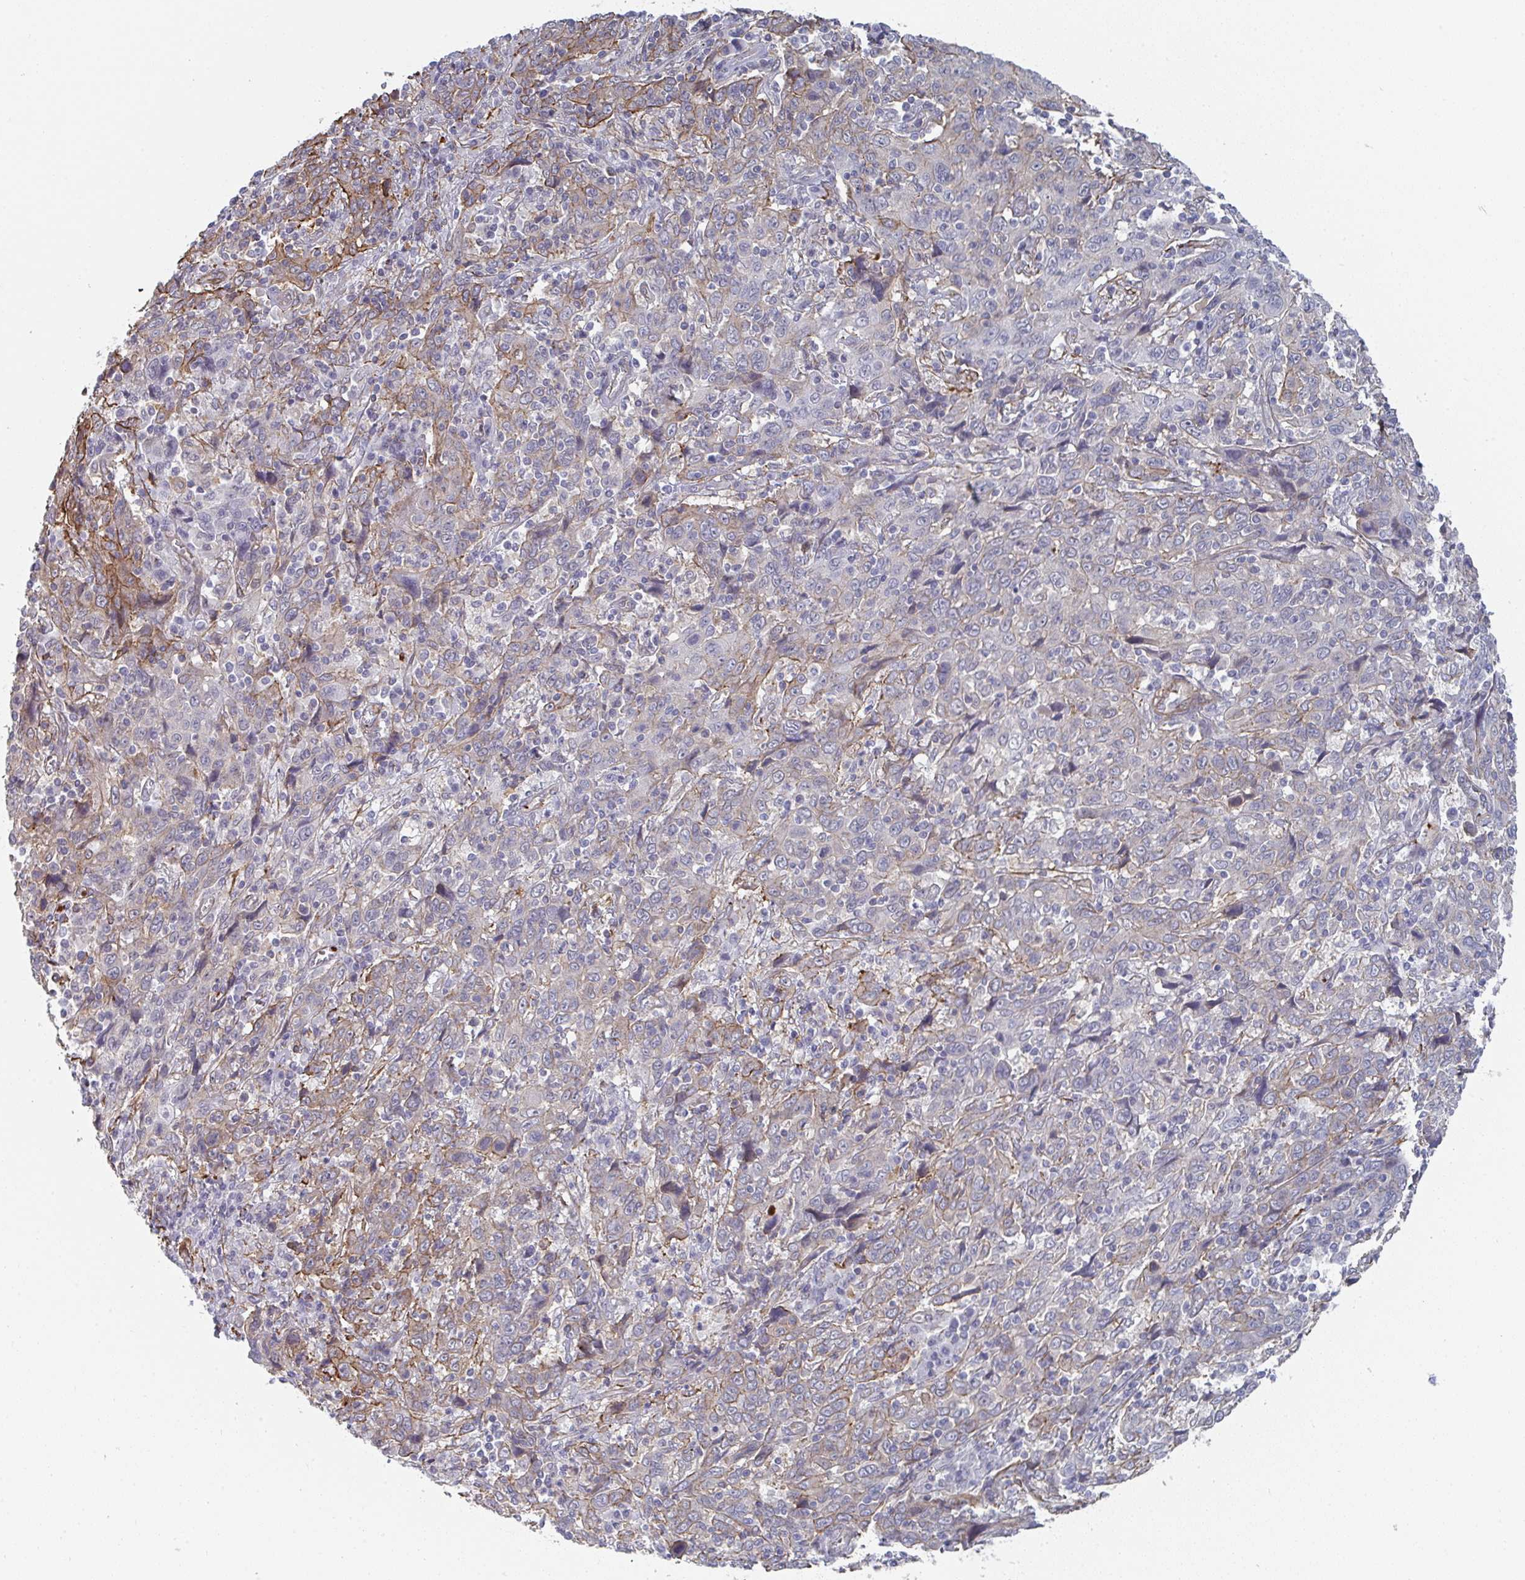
{"staining": {"intensity": "moderate", "quantity": "<25%", "location": "cytoplasmic/membranous"}, "tissue": "cervical cancer", "cell_type": "Tumor cells", "image_type": "cancer", "snomed": [{"axis": "morphology", "description": "Squamous cell carcinoma, NOS"}, {"axis": "topography", "description": "Cervix"}], "caption": "Immunohistochemistry (IHC) (DAB (3,3'-diaminobenzidine)) staining of human squamous cell carcinoma (cervical) demonstrates moderate cytoplasmic/membranous protein positivity in approximately <25% of tumor cells.", "gene": "NEURL4", "patient": {"sex": "female", "age": 46}}